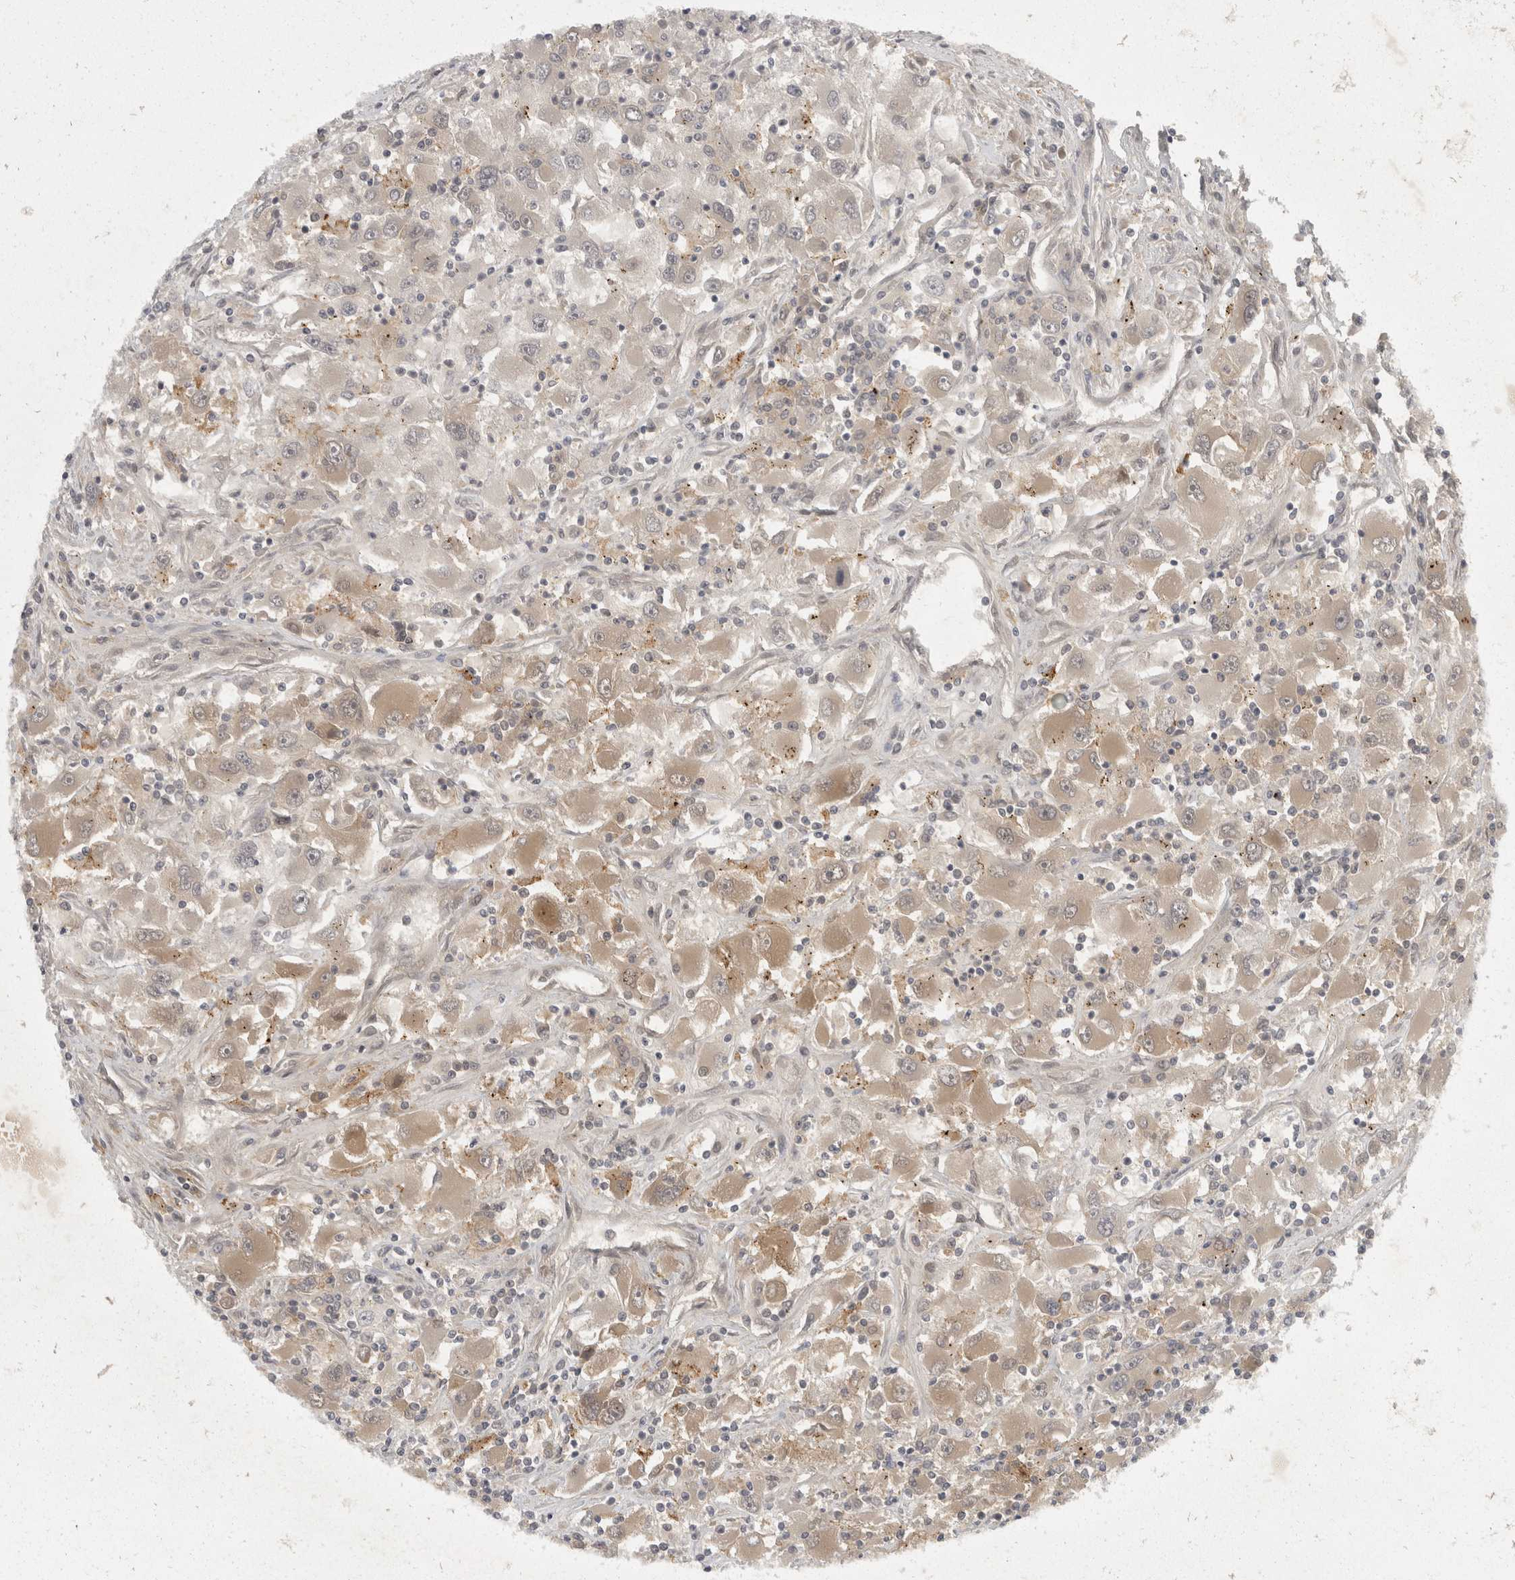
{"staining": {"intensity": "weak", "quantity": "25%-75%", "location": "cytoplasmic/membranous"}, "tissue": "renal cancer", "cell_type": "Tumor cells", "image_type": "cancer", "snomed": [{"axis": "morphology", "description": "Adenocarcinoma, NOS"}, {"axis": "topography", "description": "Kidney"}], "caption": "Immunohistochemical staining of human renal cancer shows low levels of weak cytoplasmic/membranous staining in about 25%-75% of tumor cells. (DAB (3,3'-diaminobenzidine) = brown stain, brightfield microscopy at high magnification).", "gene": "TOM1L2", "patient": {"sex": "female", "age": 52}}